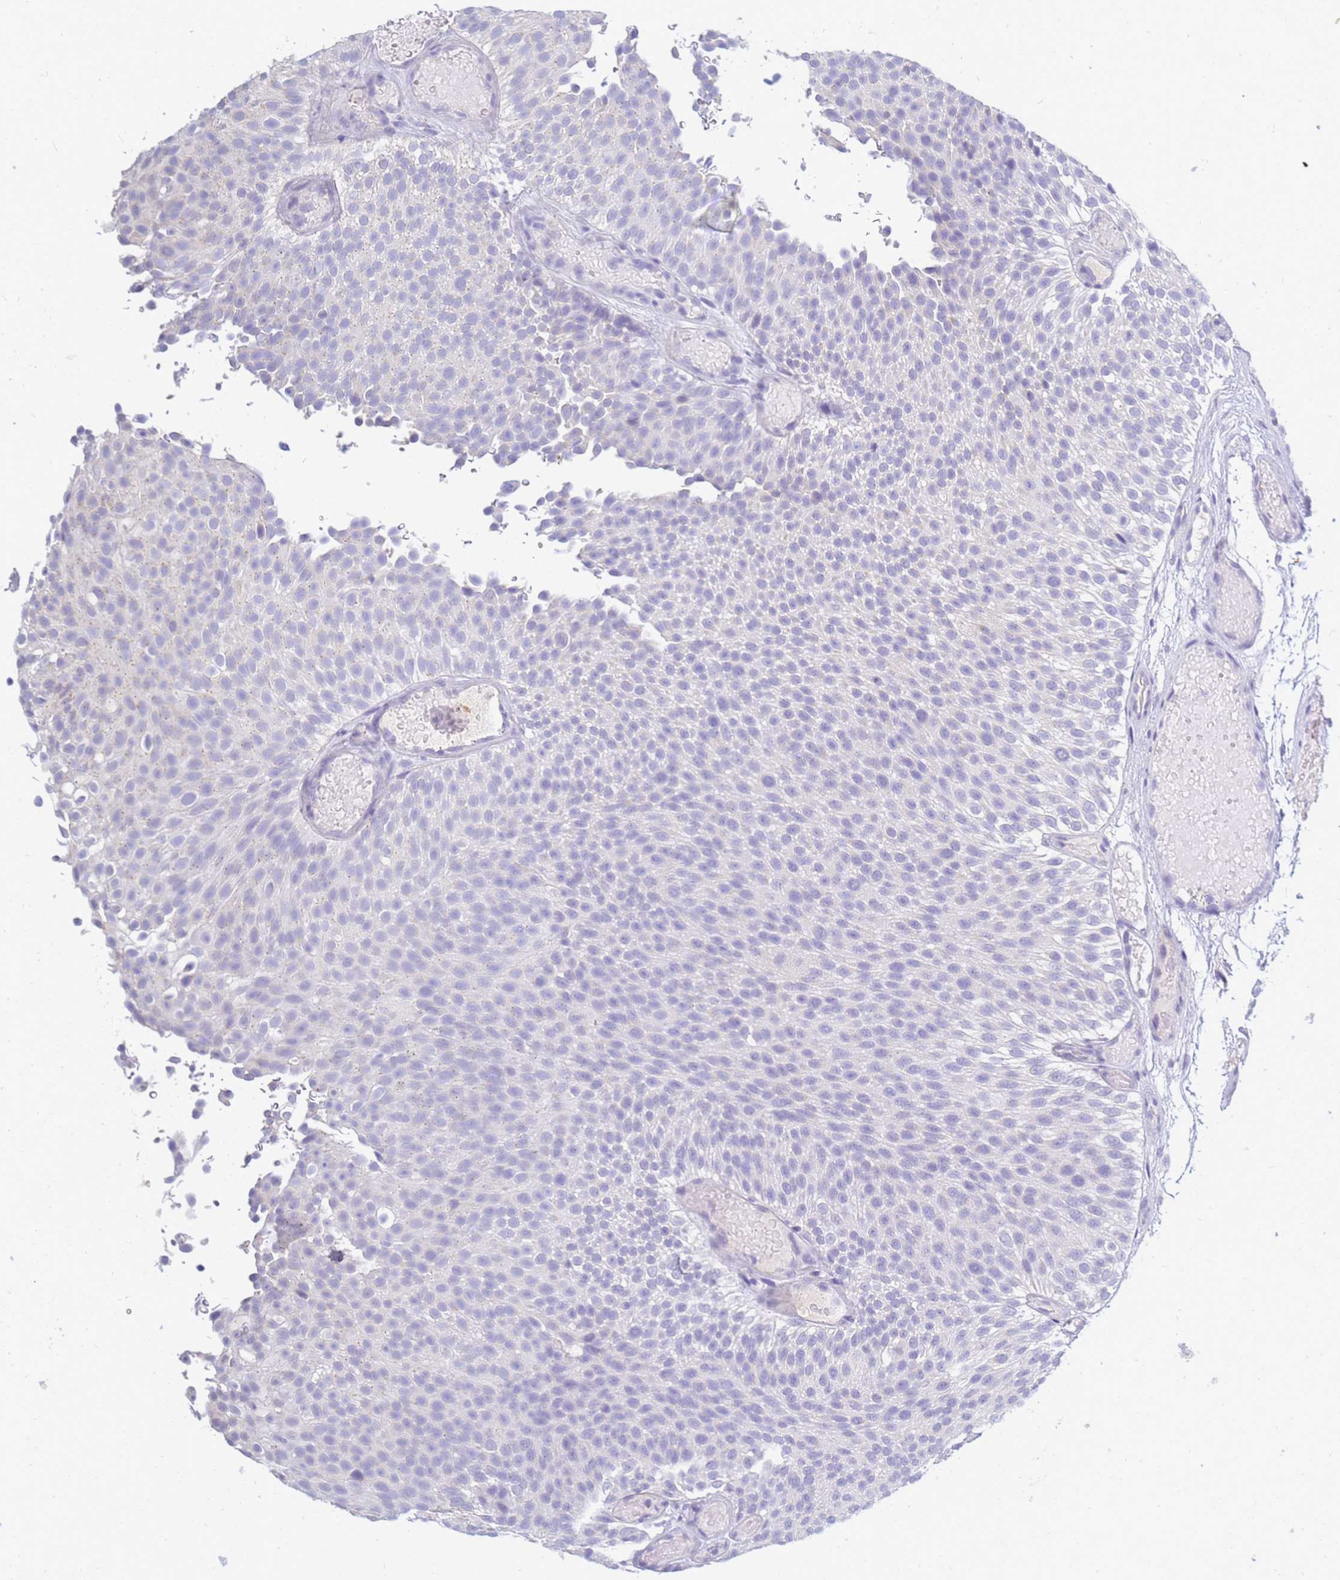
{"staining": {"intensity": "negative", "quantity": "none", "location": "none"}, "tissue": "urothelial cancer", "cell_type": "Tumor cells", "image_type": "cancer", "snomed": [{"axis": "morphology", "description": "Urothelial carcinoma, Low grade"}, {"axis": "topography", "description": "Urinary bladder"}], "caption": "DAB (3,3'-diaminobenzidine) immunohistochemical staining of human urothelial cancer exhibits no significant staining in tumor cells. (DAB immunohistochemistry (IHC) visualized using brightfield microscopy, high magnification).", "gene": "B3GNT8", "patient": {"sex": "male", "age": 78}}